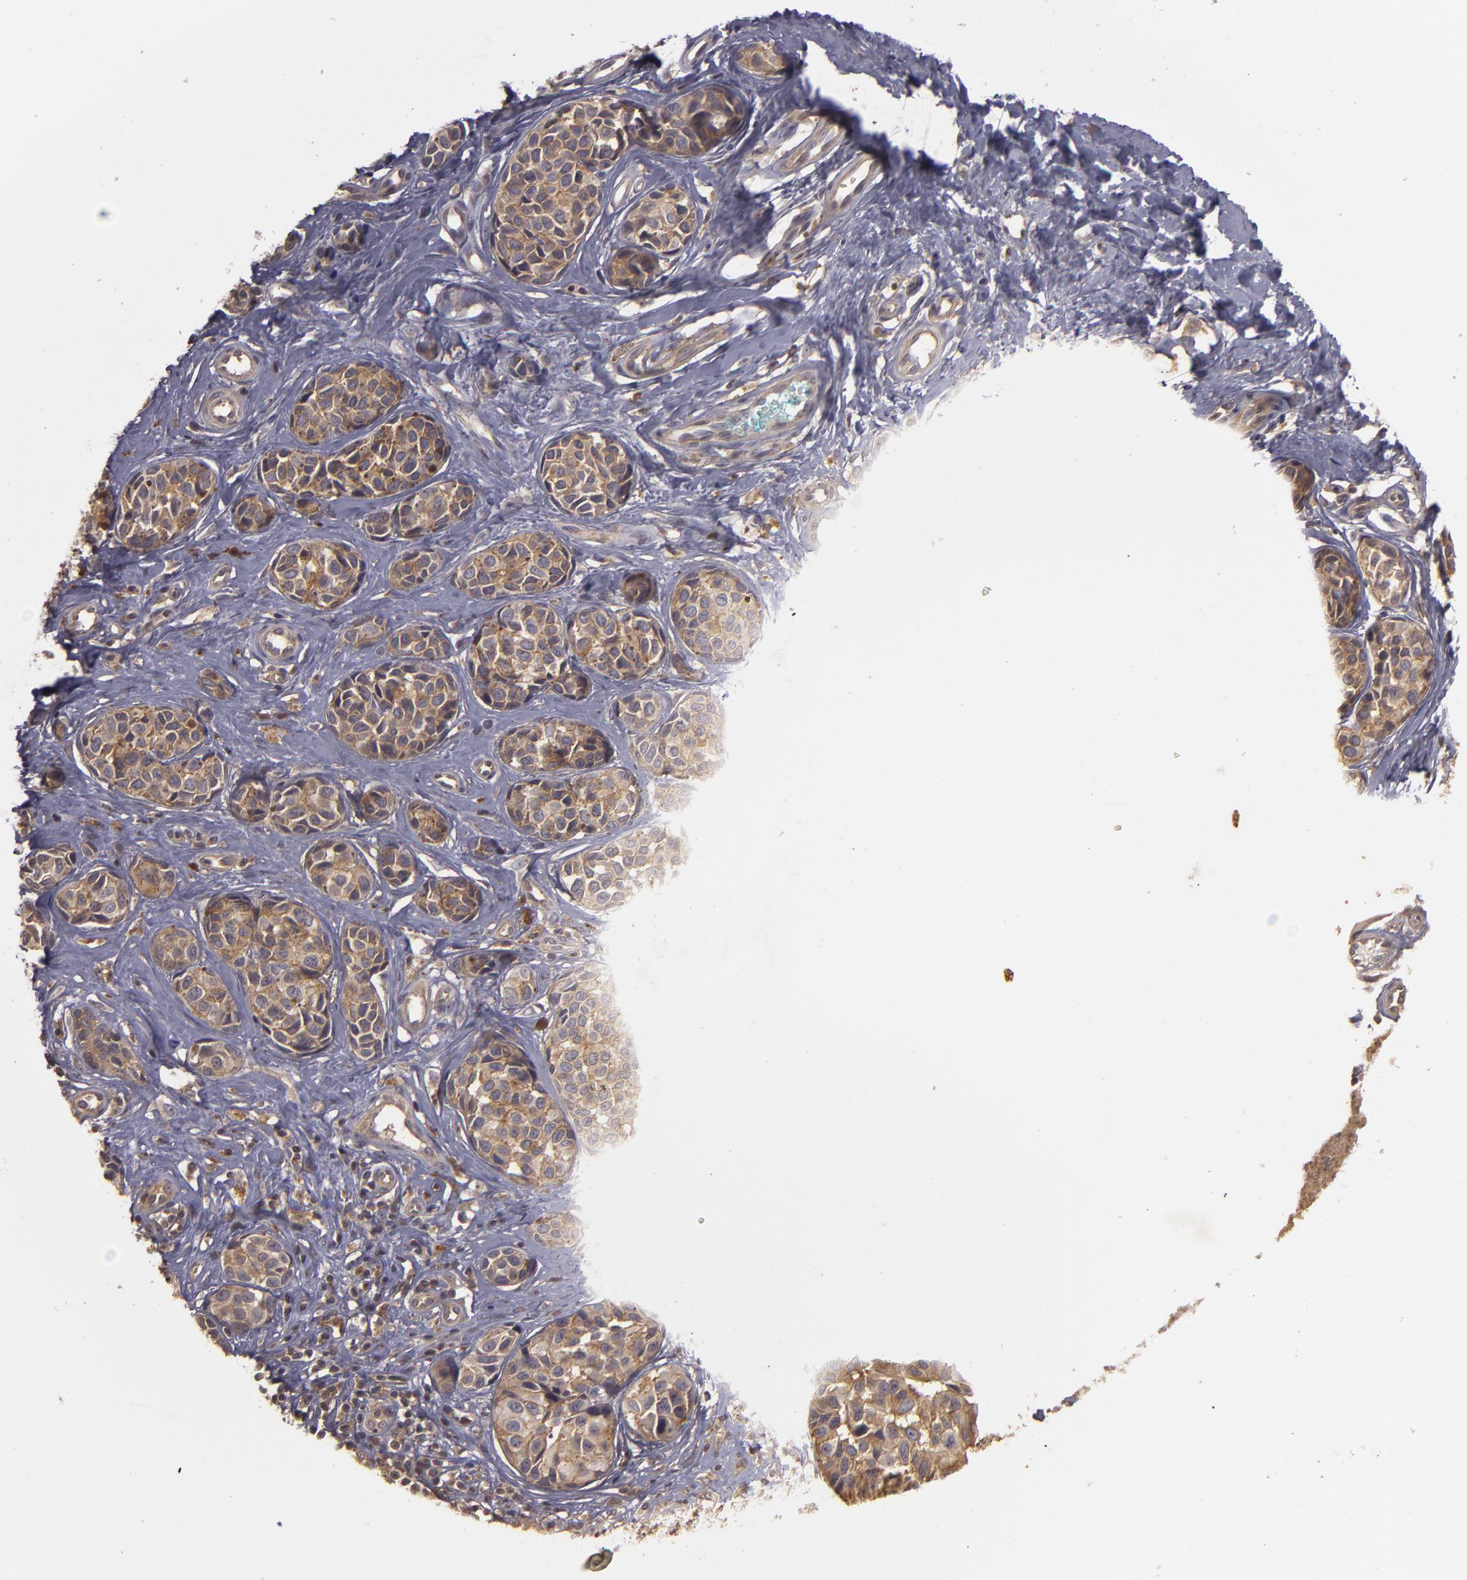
{"staining": {"intensity": "moderate", "quantity": ">75%", "location": "cytoplasmic/membranous"}, "tissue": "melanoma", "cell_type": "Tumor cells", "image_type": "cancer", "snomed": [{"axis": "morphology", "description": "Malignant melanoma, NOS"}, {"axis": "topography", "description": "Skin"}], "caption": "Moderate cytoplasmic/membranous staining for a protein is identified in approximately >75% of tumor cells of melanoma using immunohistochemistry.", "gene": "HRAS", "patient": {"sex": "male", "age": 79}}